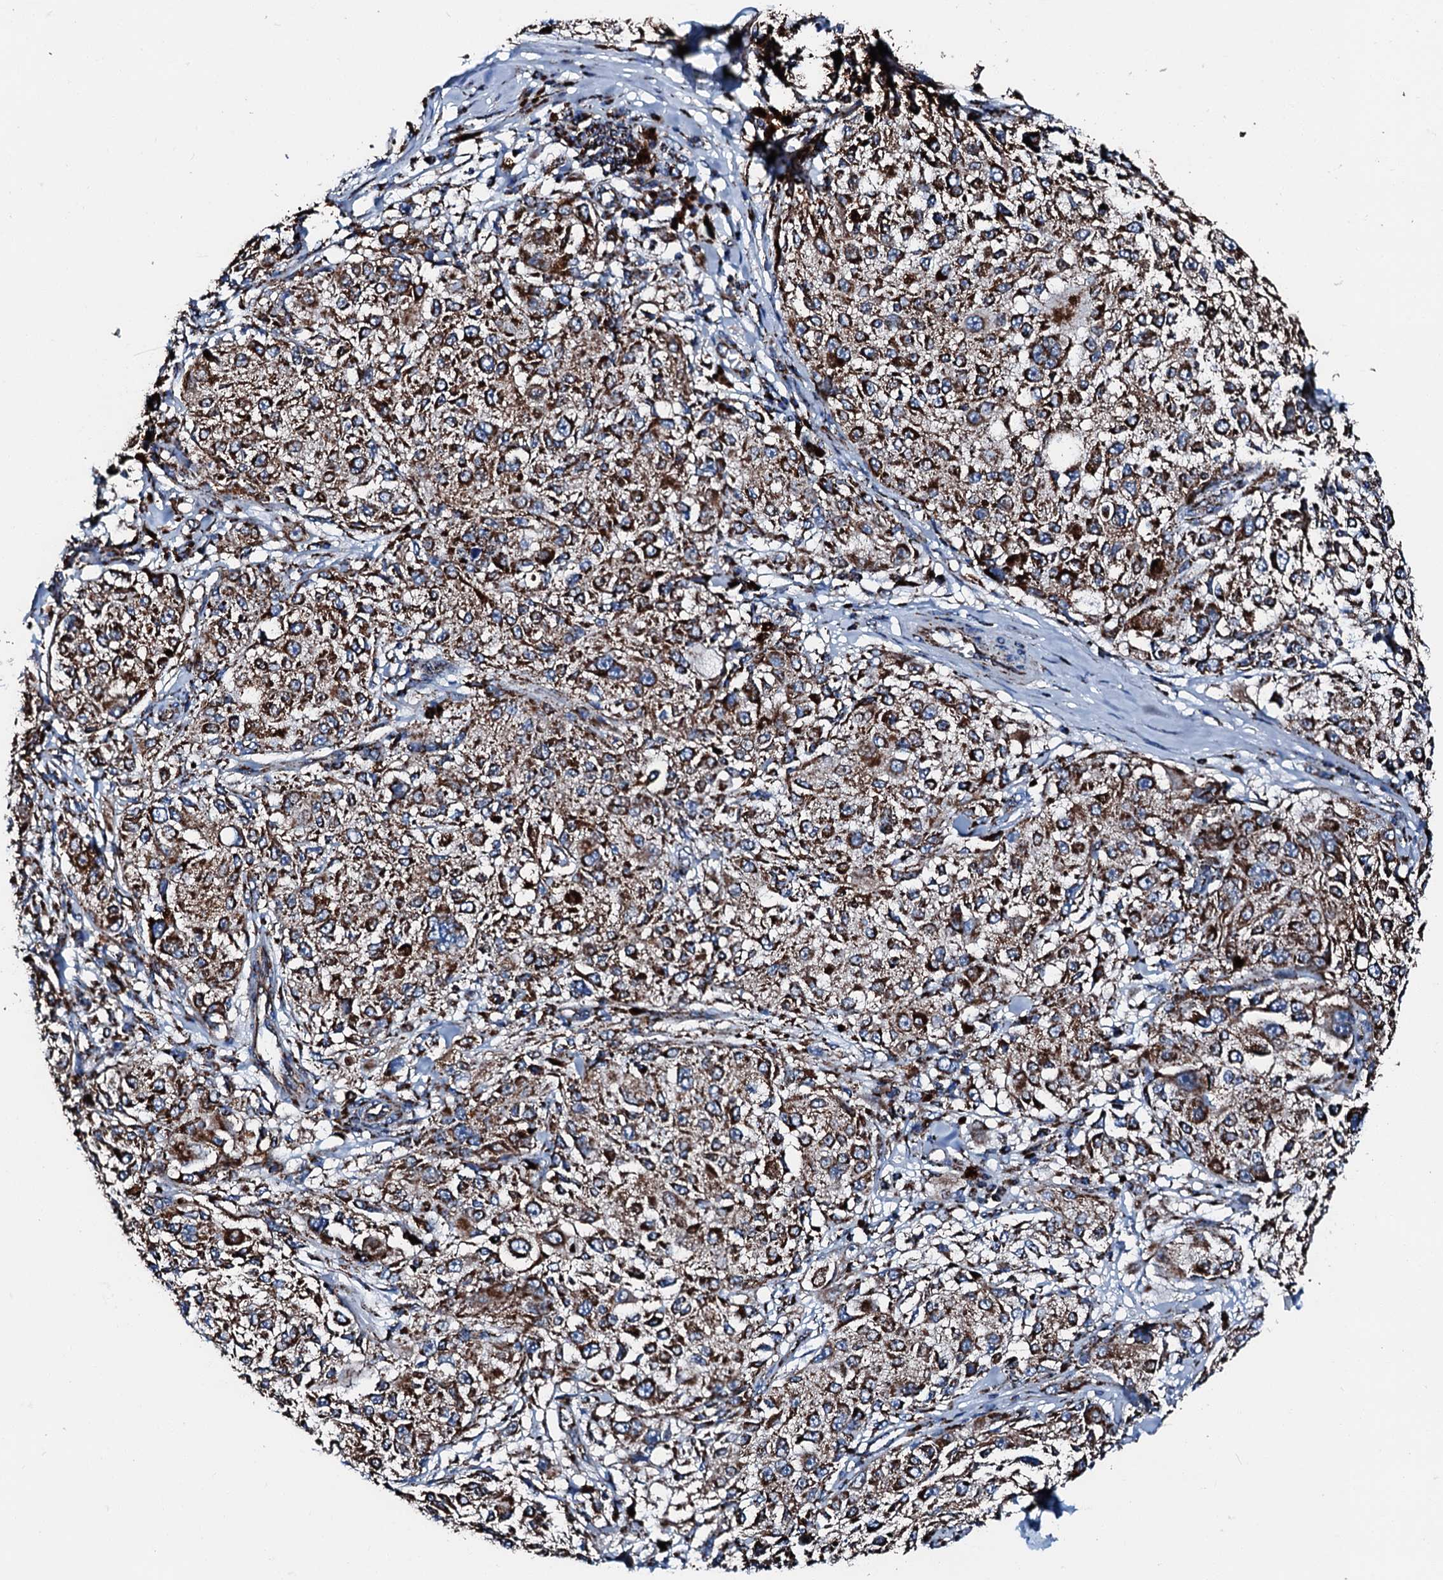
{"staining": {"intensity": "strong", "quantity": ">75%", "location": "cytoplasmic/membranous"}, "tissue": "melanoma", "cell_type": "Tumor cells", "image_type": "cancer", "snomed": [{"axis": "morphology", "description": "Necrosis, NOS"}, {"axis": "morphology", "description": "Malignant melanoma, NOS"}, {"axis": "topography", "description": "Skin"}], "caption": "A high-resolution micrograph shows immunohistochemistry (IHC) staining of malignant melanoma, which displays strong cytoplasmic/membranous expression in about >75% of tumor cells.", "gene": "HADH", "patient": {"sex": "female", "age": 87}}